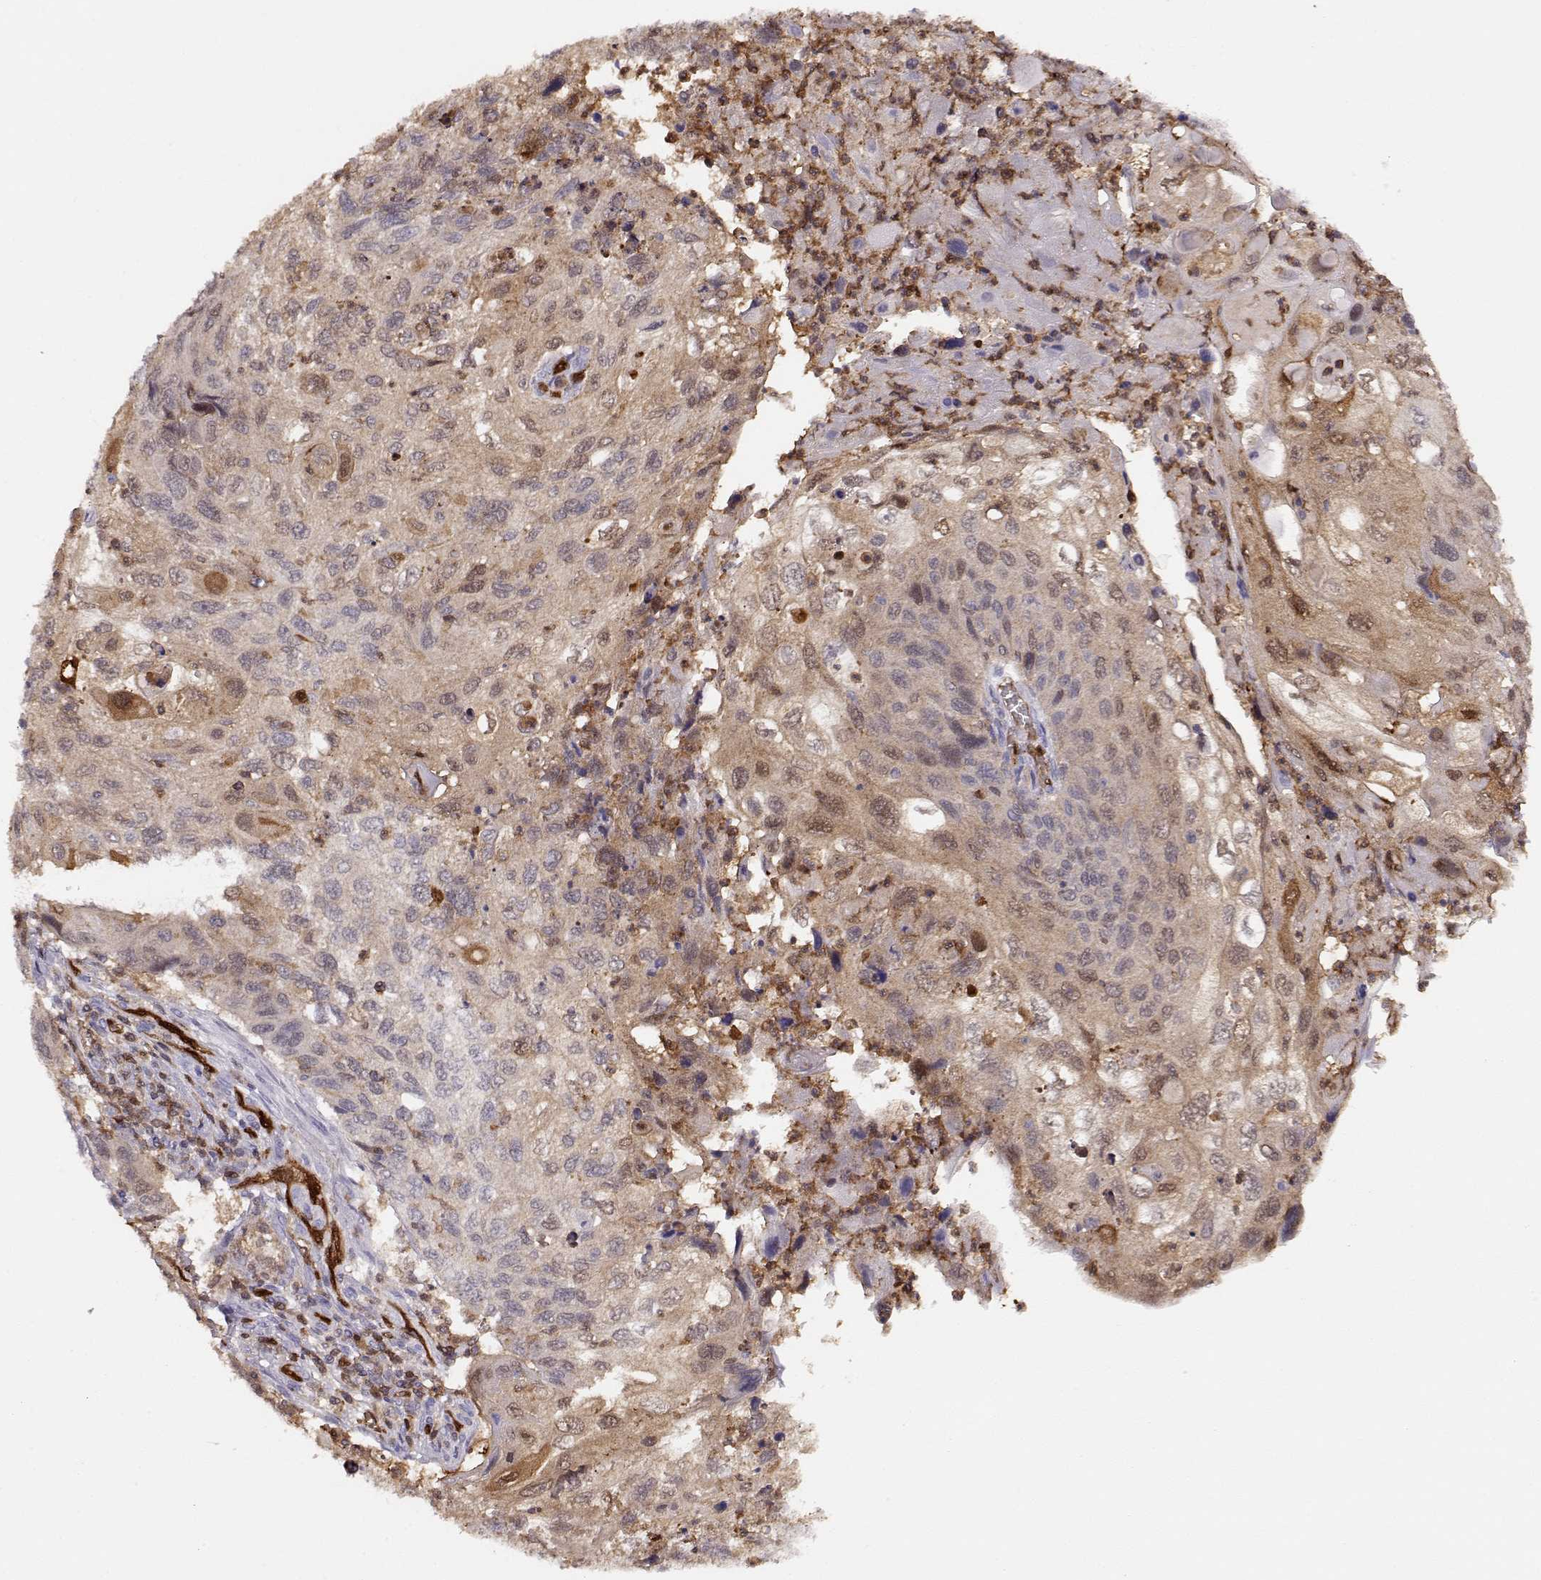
{"staining": {"intensity": "weak", "quantity": ">75%", "location": "cytoplasmic/membranous"}, "tissue": "cervical cancer", "cell_type": "Tumor cells", "image_type": "cancer", "snomed": [{"axis": "morphology", "description": "Squamous cell carcinoma, NOS"}, {"axis": "topography", "description": "Cervix"}], "caption": "This micrograph demonstrates IHC staining of human cervical squamous cell carcinoma, with low weak cytoplasmic/membranous staining in approximately >75% of tumor cells.", "gene": "PNP", "patient": {"sex": "female", "age": 70}}